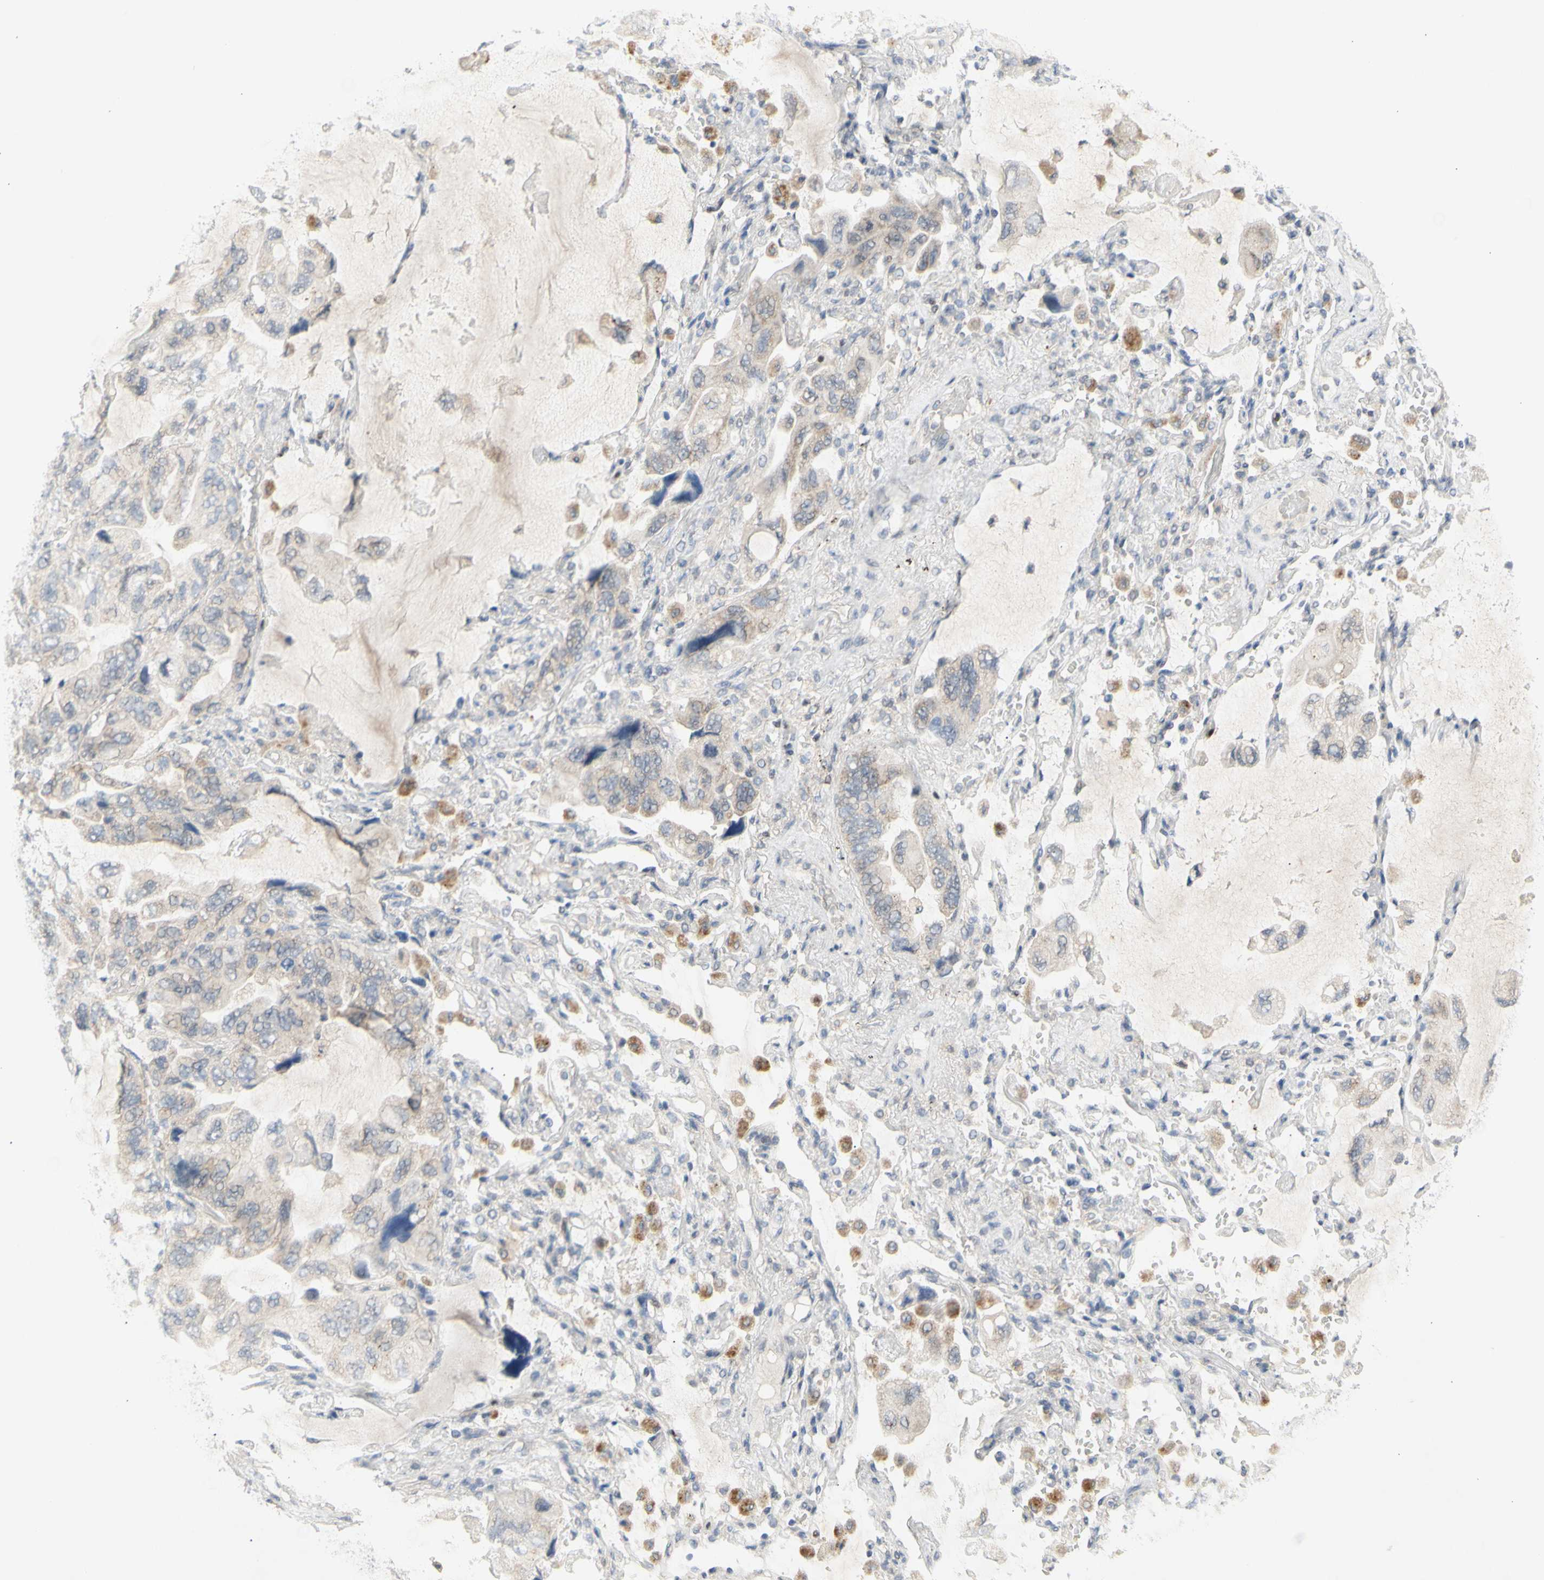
{"staining": {"intensity": "negative", "quantity": "none", "location": "none"}, "tissue": "lung cancer", "cell_type": "Tumor cells", "image_type": "cancer", "snomed": [{"axis": "morphology", "description": "Squamous cell carcinoma, NOS"}, {"axis": "topography", "description": "Lung"}], "caption": "Tumor cells are negative for brown protein staining in lung cancer. (Immunohistochemistry (ihc), brightfield microscopy, high magnification).", "gene": "NLRP1", "patient": {"sex": "female", "age": 73}}